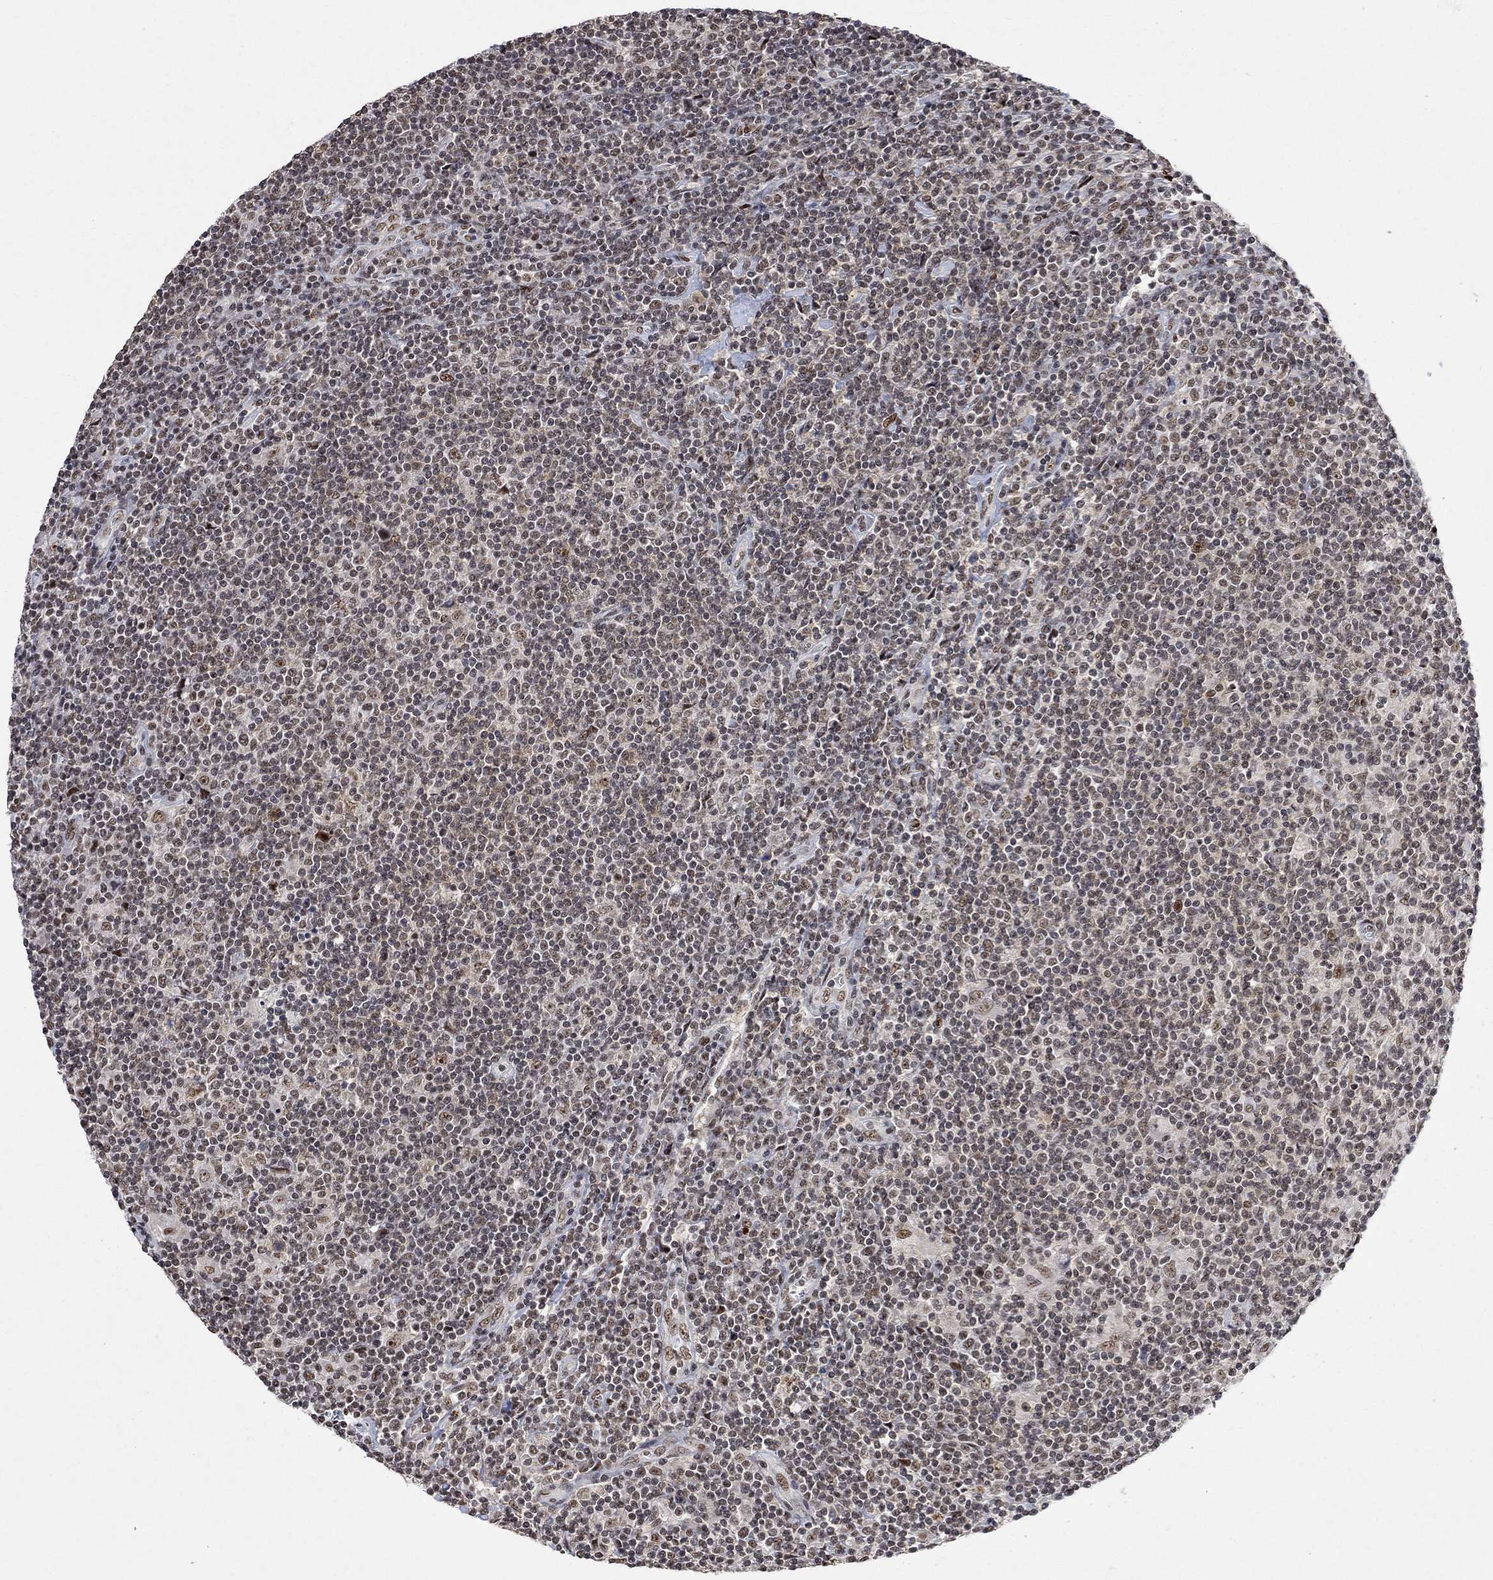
{"staining": {"intensity": "moderate", "quantity": ">75%", "location": "nuclear"}, "tissue": "lymphoma", "cell_type": "Tumor cells", "image_type": "cancer", "snomed": [{"axis": "morphology", "description": "Hodgkin's disease, NOS"}, {"axis": "topography", "description": "Lymph node"}], "caption": "Brown immunohistochemical staining in human Hodgkin's disease shows moderate nuclear staining in approximately >75% of tumor cells.", "gene": "E4F1", "patient": {"sex": "male", "age": 40}}